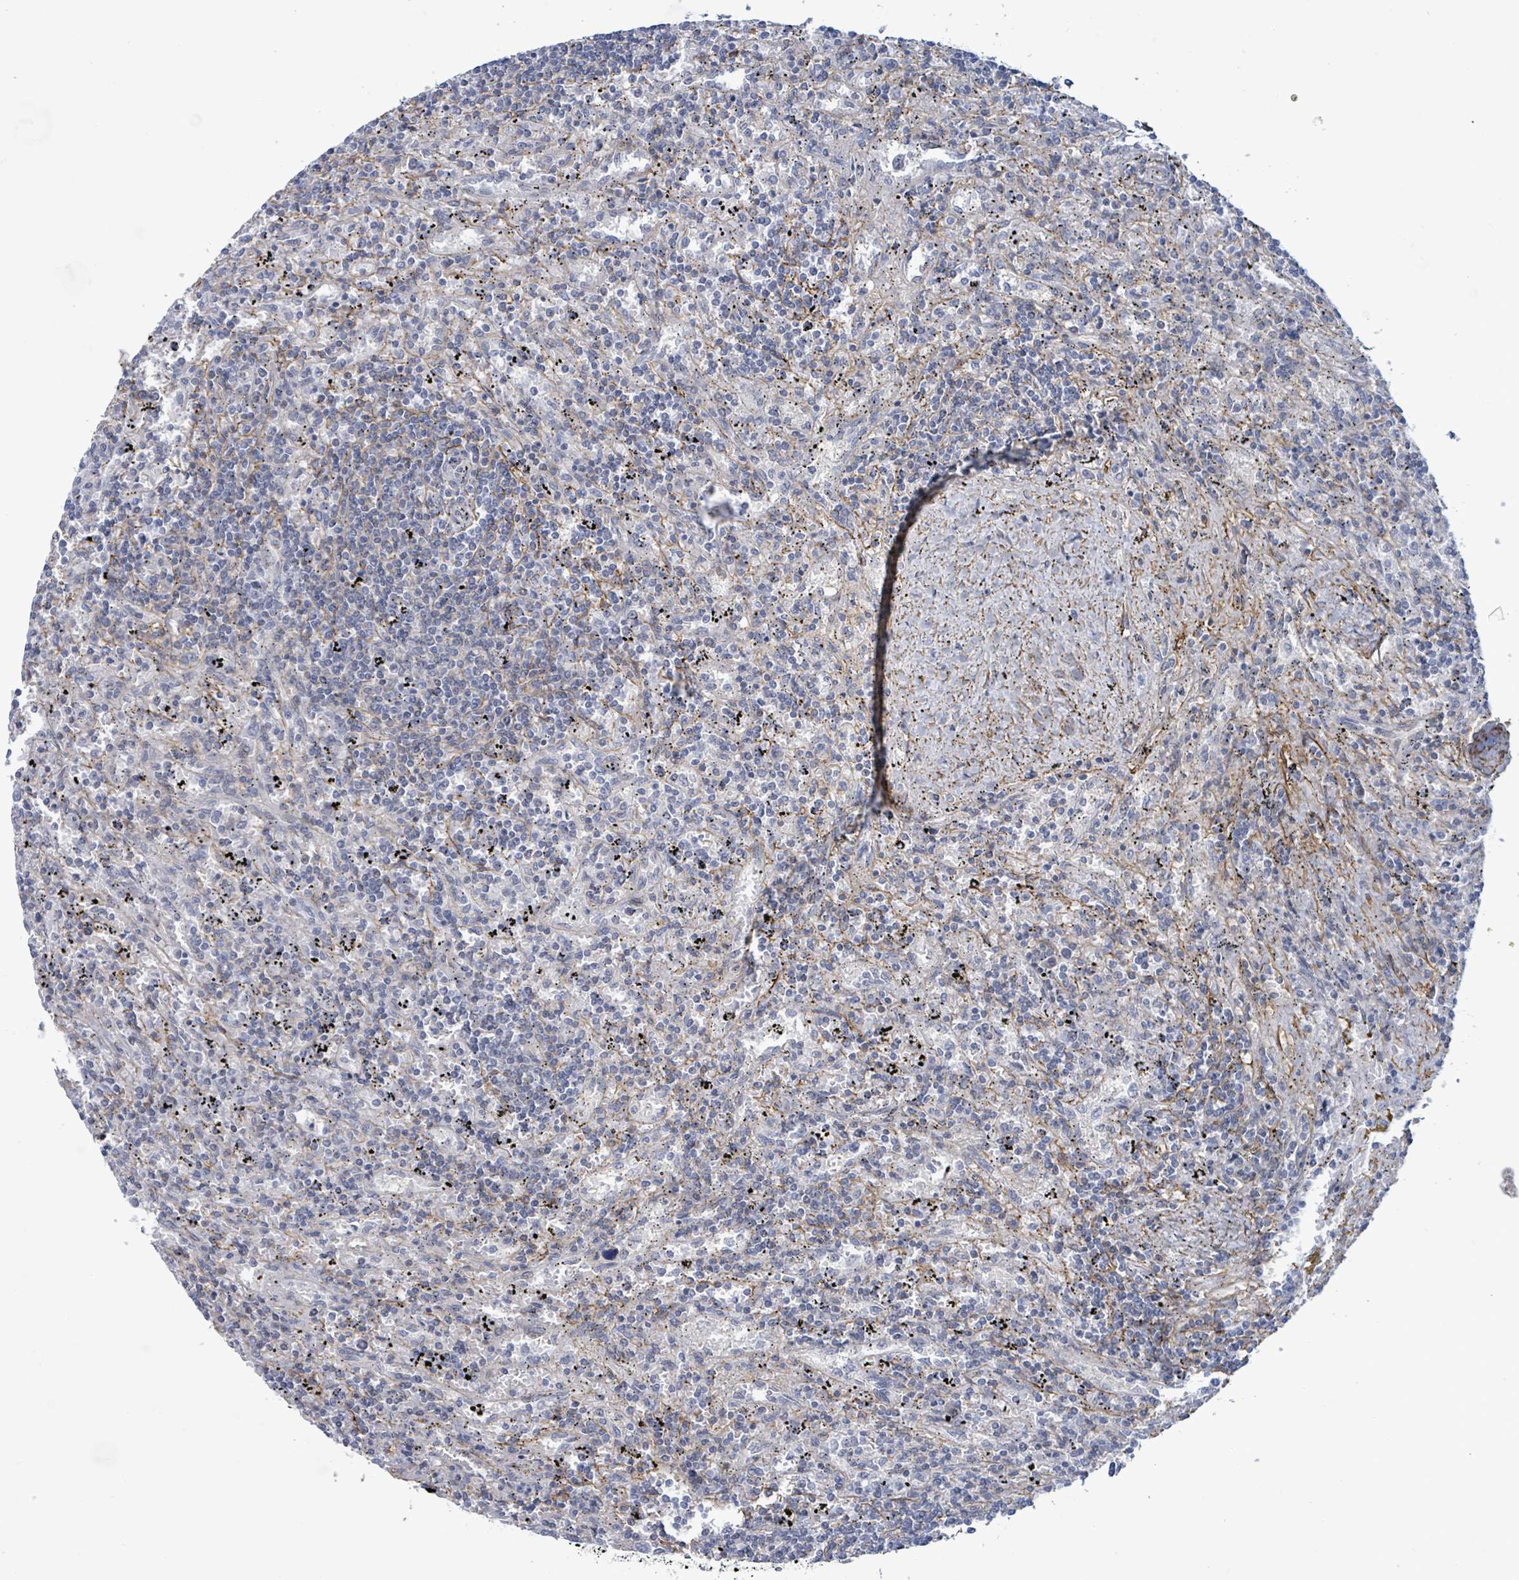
{"staining": {"intensity": "negative", "quantity": "none", "location": "none"}, "tissue": "lymphoma", "cell_type": "Tumor cells", "image_type": "cancer", "snomed": [{"axis": "morphology", "description": "Malignant lymphoma, non-Hodgkin's type, Low grade"}, {"axis": "topography", "description": "Spleen"}], "caption": "An immunohistochemistry histopathology image of malignant lymphoma, non-Hodgkin's type (low-grade) is shown. There is no staining in tumor cells of malignant lymphoma, non-Hodgkin's type (low-grade).", "gene": "DMRTC1B", "patient": {"sex": "male", "age": 76}}